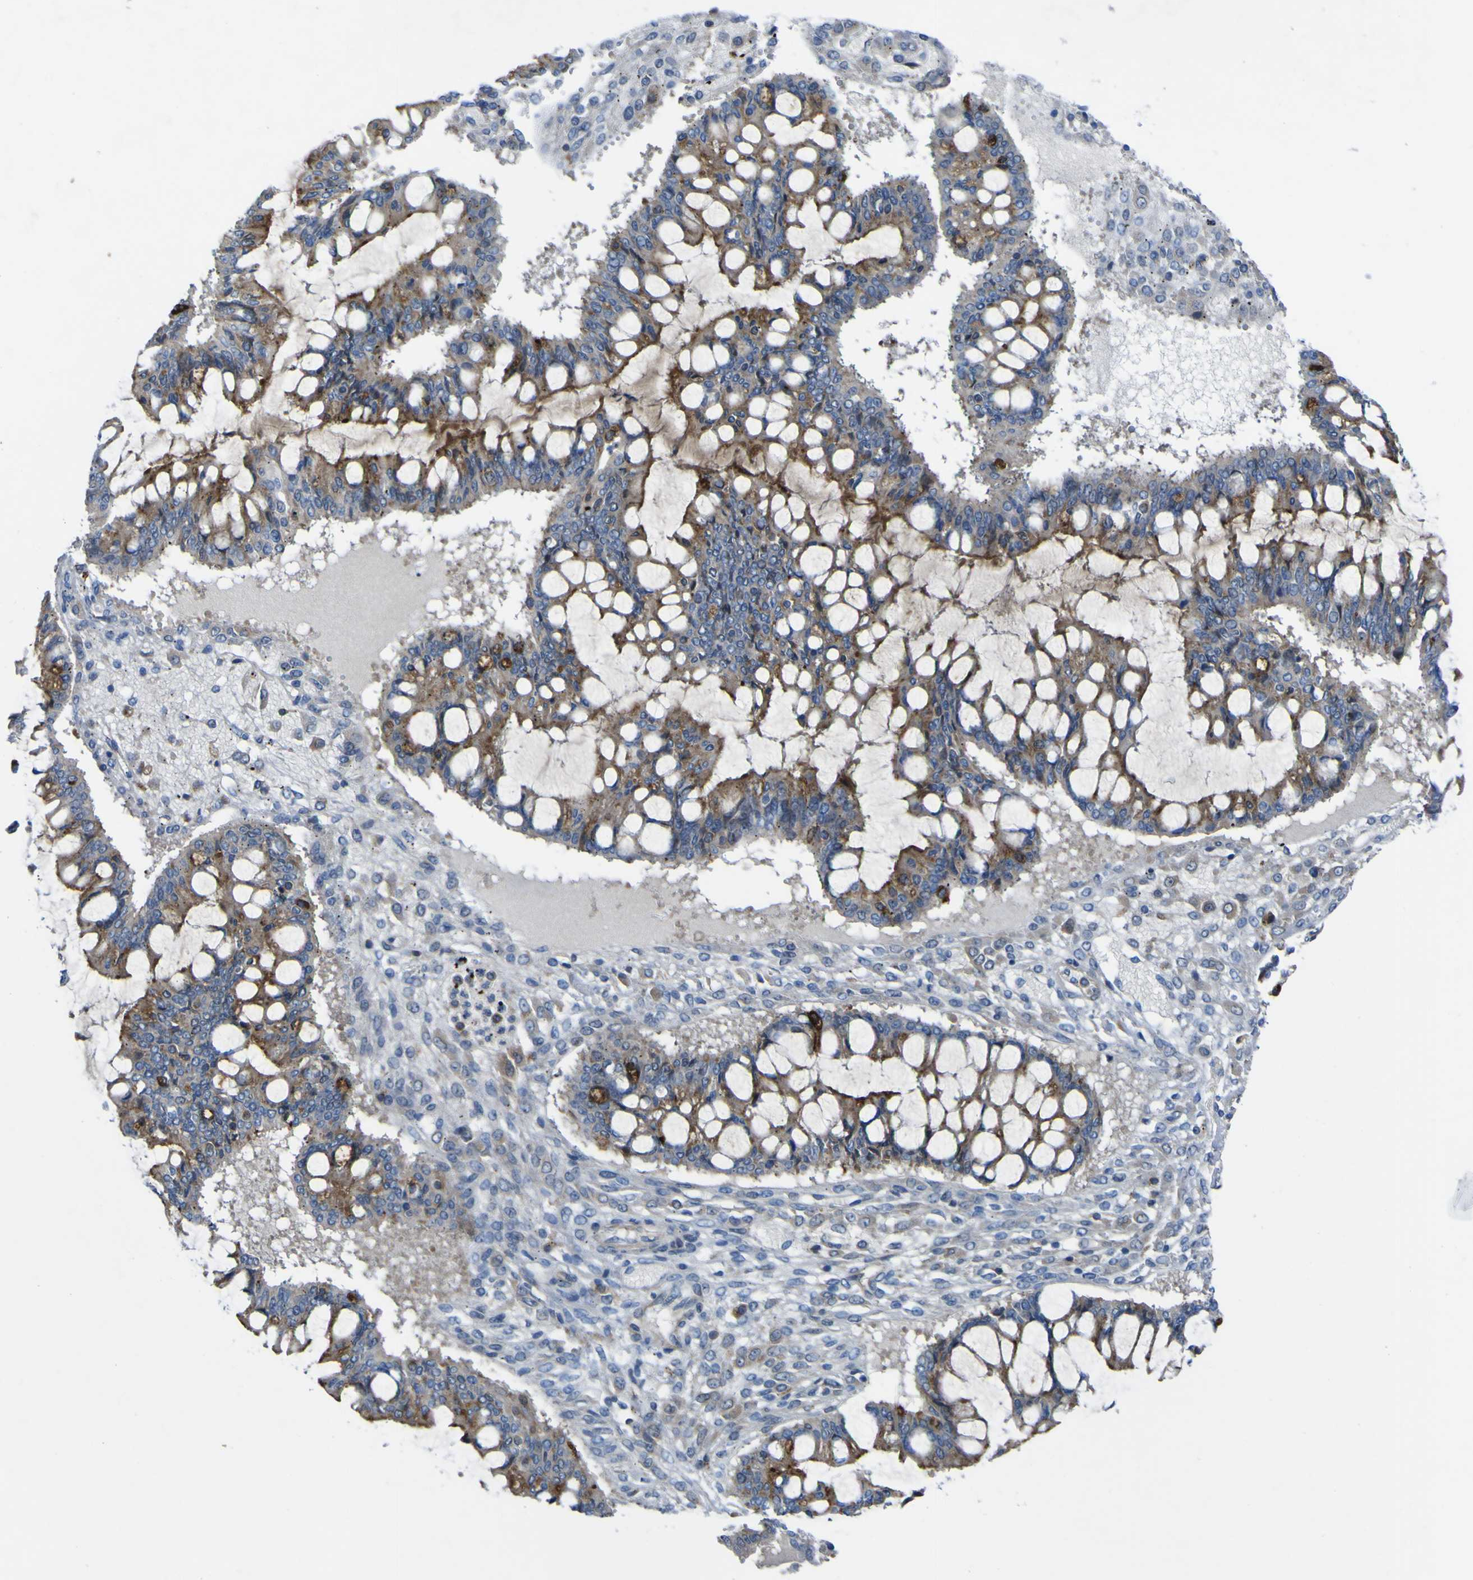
{"staining": {"intensity": "moderate", "quantity": ">75%", "location": "cytoplasmic/membranous"}, "tissue": "ovarian cancer", "cell_type": "Tumor cells", "image_type": "cancer", "snomed": [{"axis": "morphology", "description": "Cystadenocarcinoma, mucinous, NOS"}, {"axis": "topography", "description": "Ovary"}], "caption": "IHC of human ovarian mucinous cystadenocarcinoma demonstrates medium levels of moderate cytoplasmic/membranous staining in about >75% of tumor cells.", "gene": "CST3", "patient": {"sex": "female", "age": 73}}